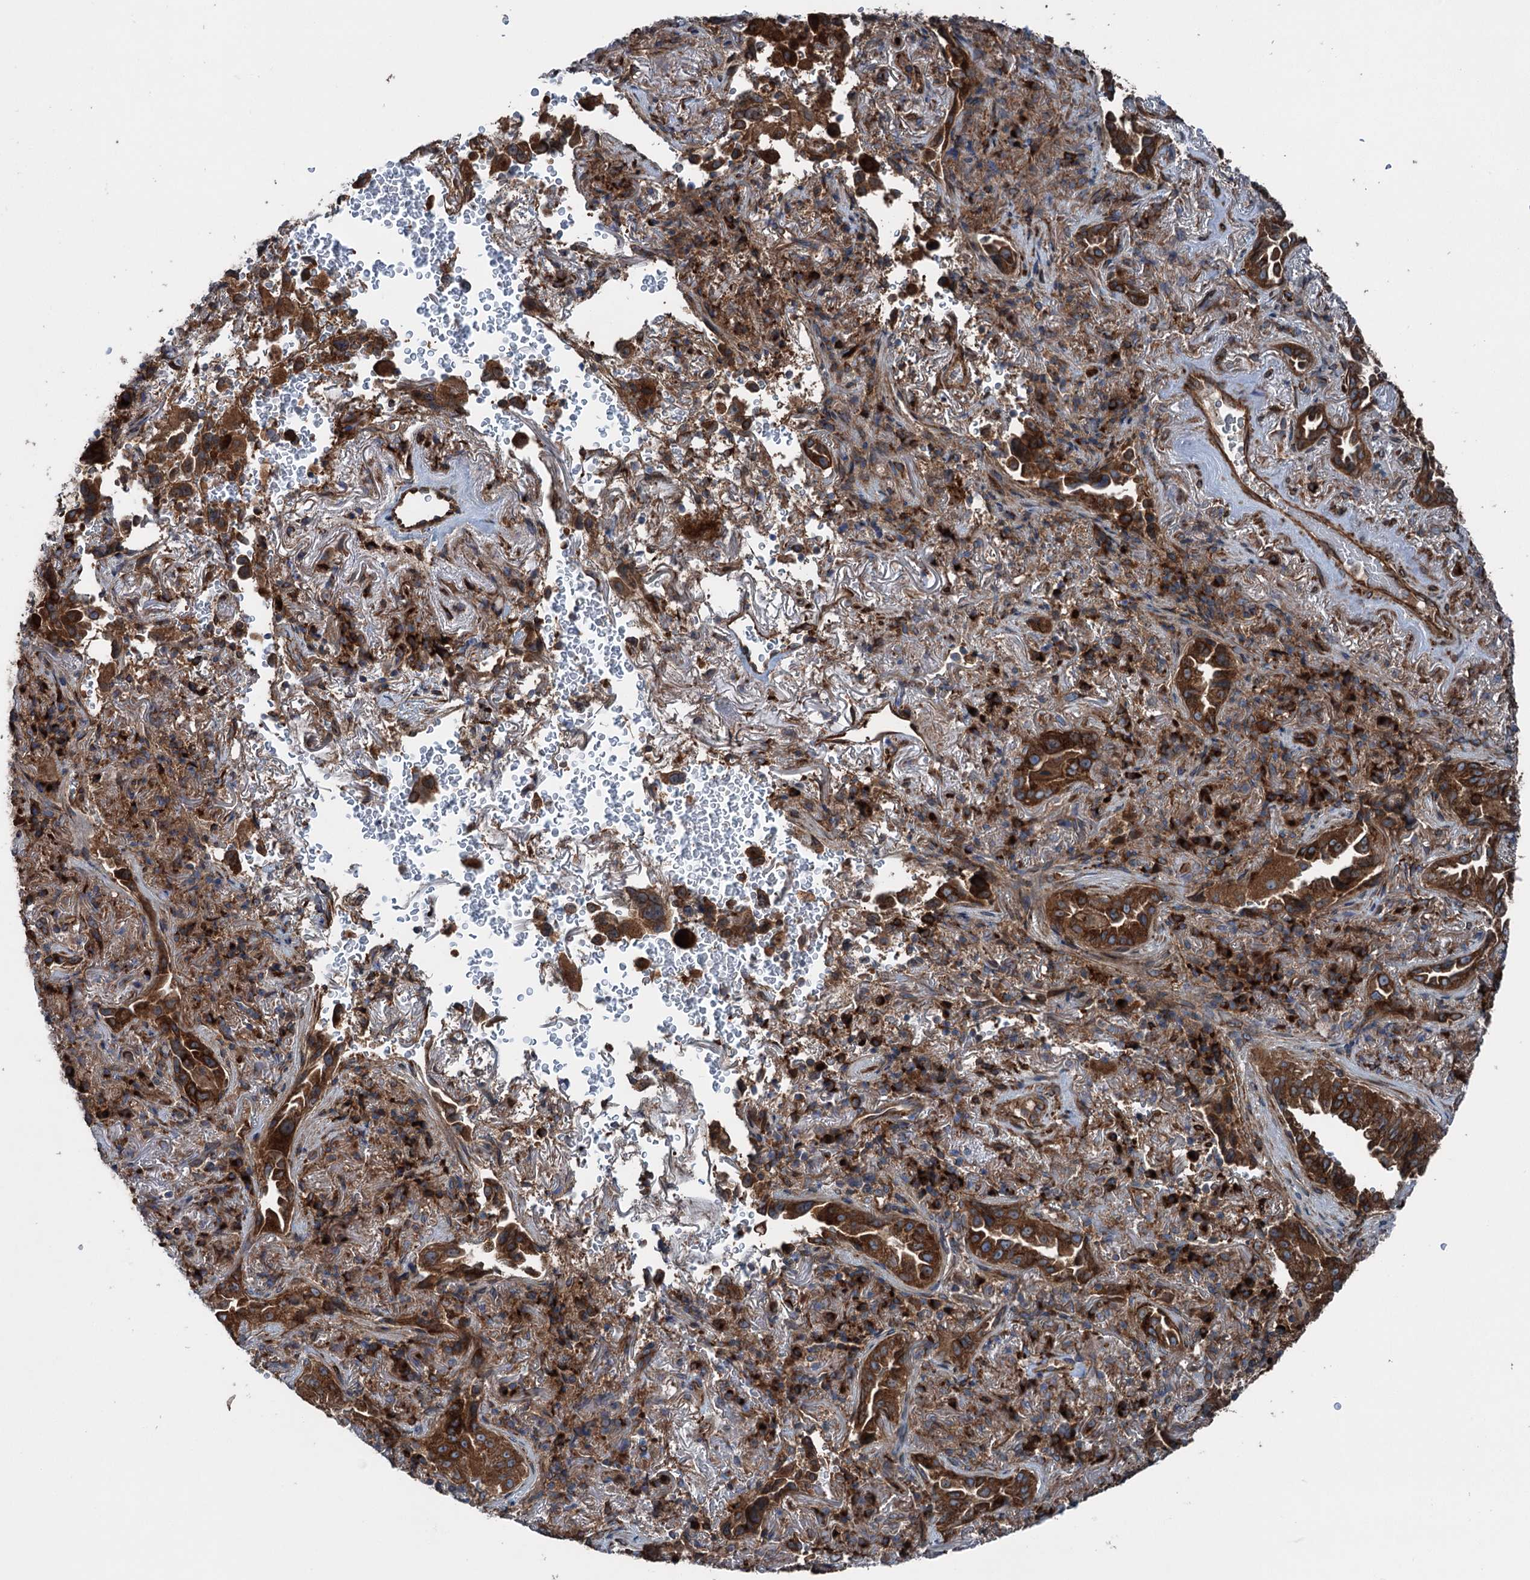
{"staining": {"intensity": "strong", "quantity": ">75%", "location": "cytoplasmic/membranous"}, "tissue": "lung cancer", "cell_type": "Tumor cells", "image_type": "cancer", "snomed": [{"axis": "morphology", "description": "Adenocarcinoma, NOS"}, {"axis": "topography", "description": "Lung"}], "caption": "This is a photomicrograph of immunohistochemistry staining of lung cancer, which shows strong positivity in the cytoplasmic/membranous of tumor cells.", "gene": "CALCOCO1", "patient": {"sex": "female", "age": 69}}